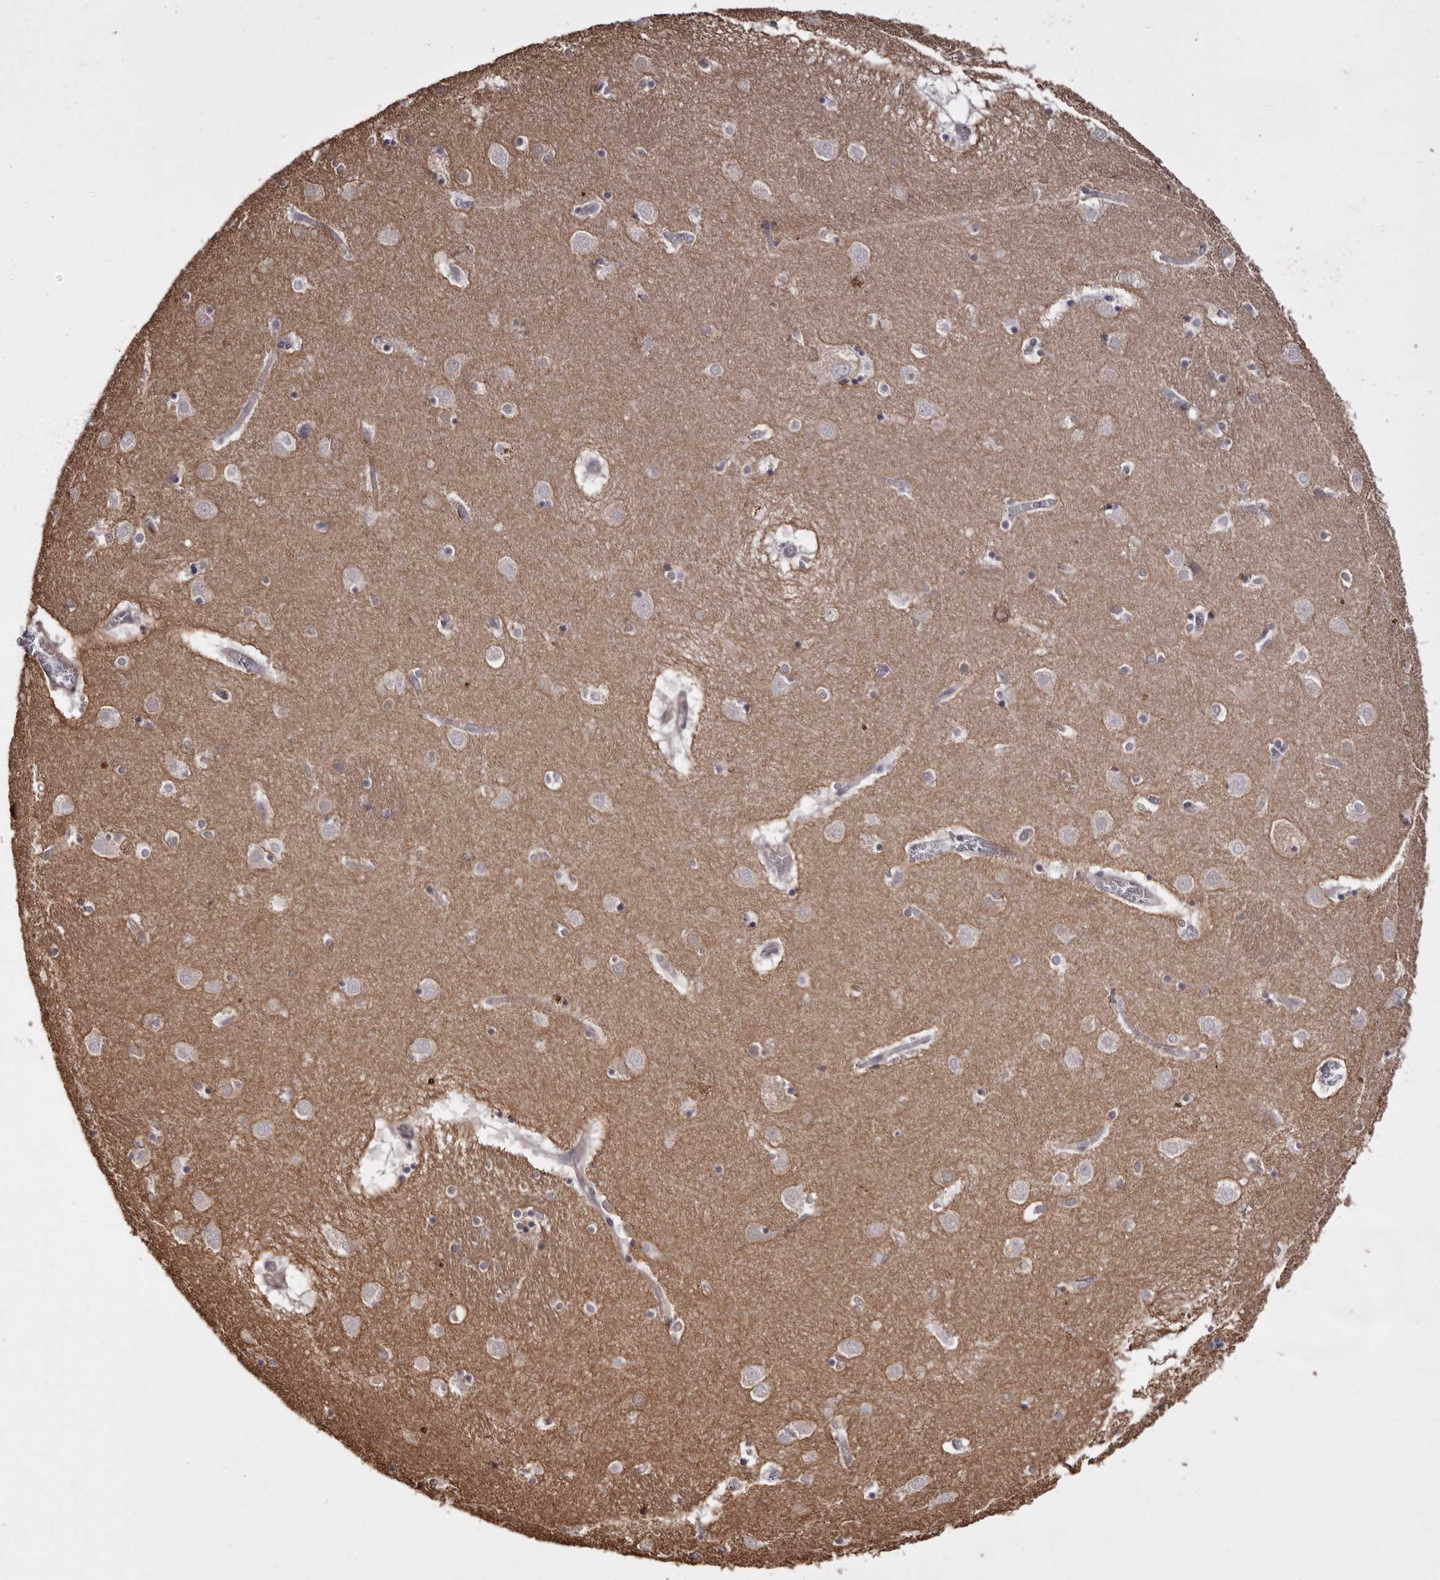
{"staining": {"intensity": "moderate", "quantity": "<25%", "location": "cytoplasmic/membranous"}, "tissue": "caudate", "cell_type": "Glial cells", "image_type": "normal", "snomed": [{"axis": "morphology", "description": "Normal tissue, NOS"}, {"axis": "topography", "description": "Lateral ventricle wall"}], "caption": "Immunohistochemical staining of unremarkable caudate shows low levels of moderate cytoplasmic/membranous expression in approximately <25% of glial cells.", "gene": "TNNI1", "patient": {"sex": "male", "age": 70}}